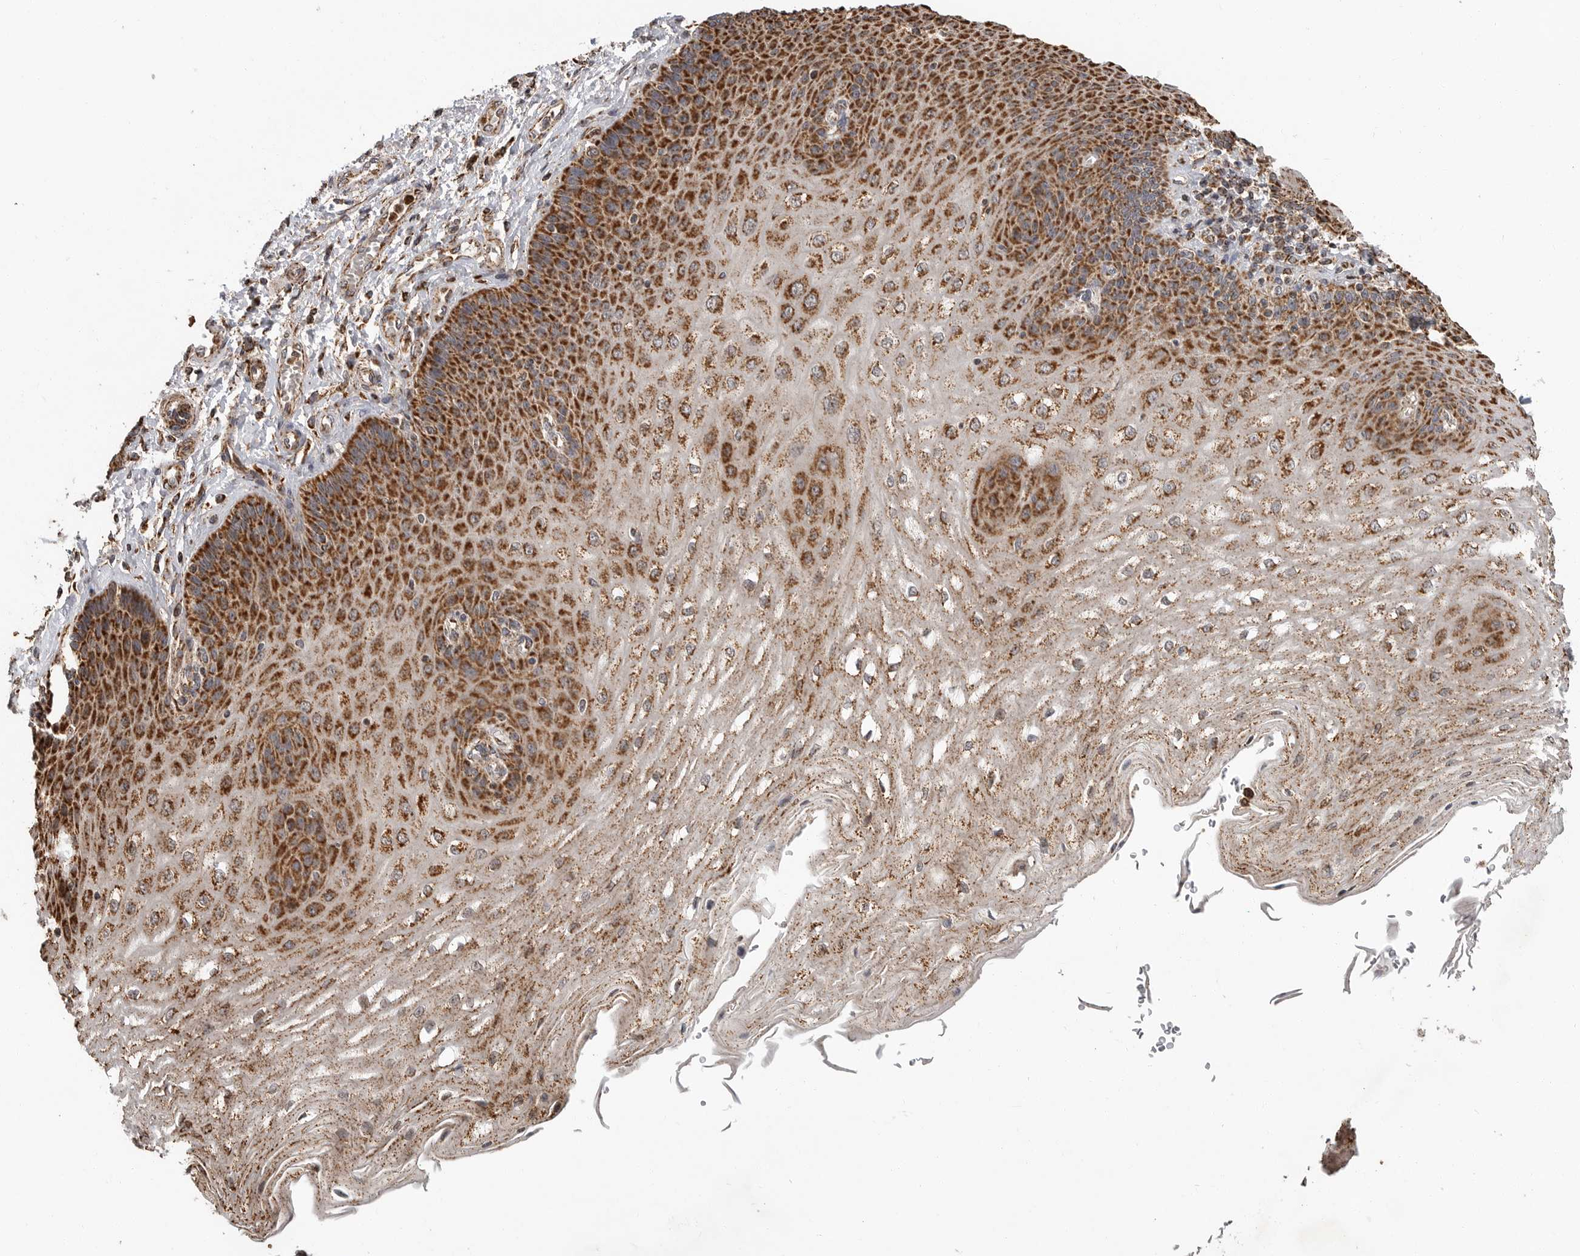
{"staining": {"intensity": "strong", "quantity": ">75%", "location": "cytoplasmic/membranous"}, "tissue": "esophagus", "cell_type": "Squamous epithelial cells", "image_type": "normal", "snomed": [{"axis": "morphology", "description": "Normal tissue, NOS"}, {"axis": "topography", "description": "Esophagus"}], "caption": "A brown stain shows strong cytoplasmic/membranous positivity of a protein in squamous epithelial cells of benign human esophagus. The protein of interest is stained brown, and the nuclei are stained in blue (DAB IHC with brightfield microscopy, high magnification).", "gene": "GCNT2", "patient": {"sex": "male", "age": 54}}